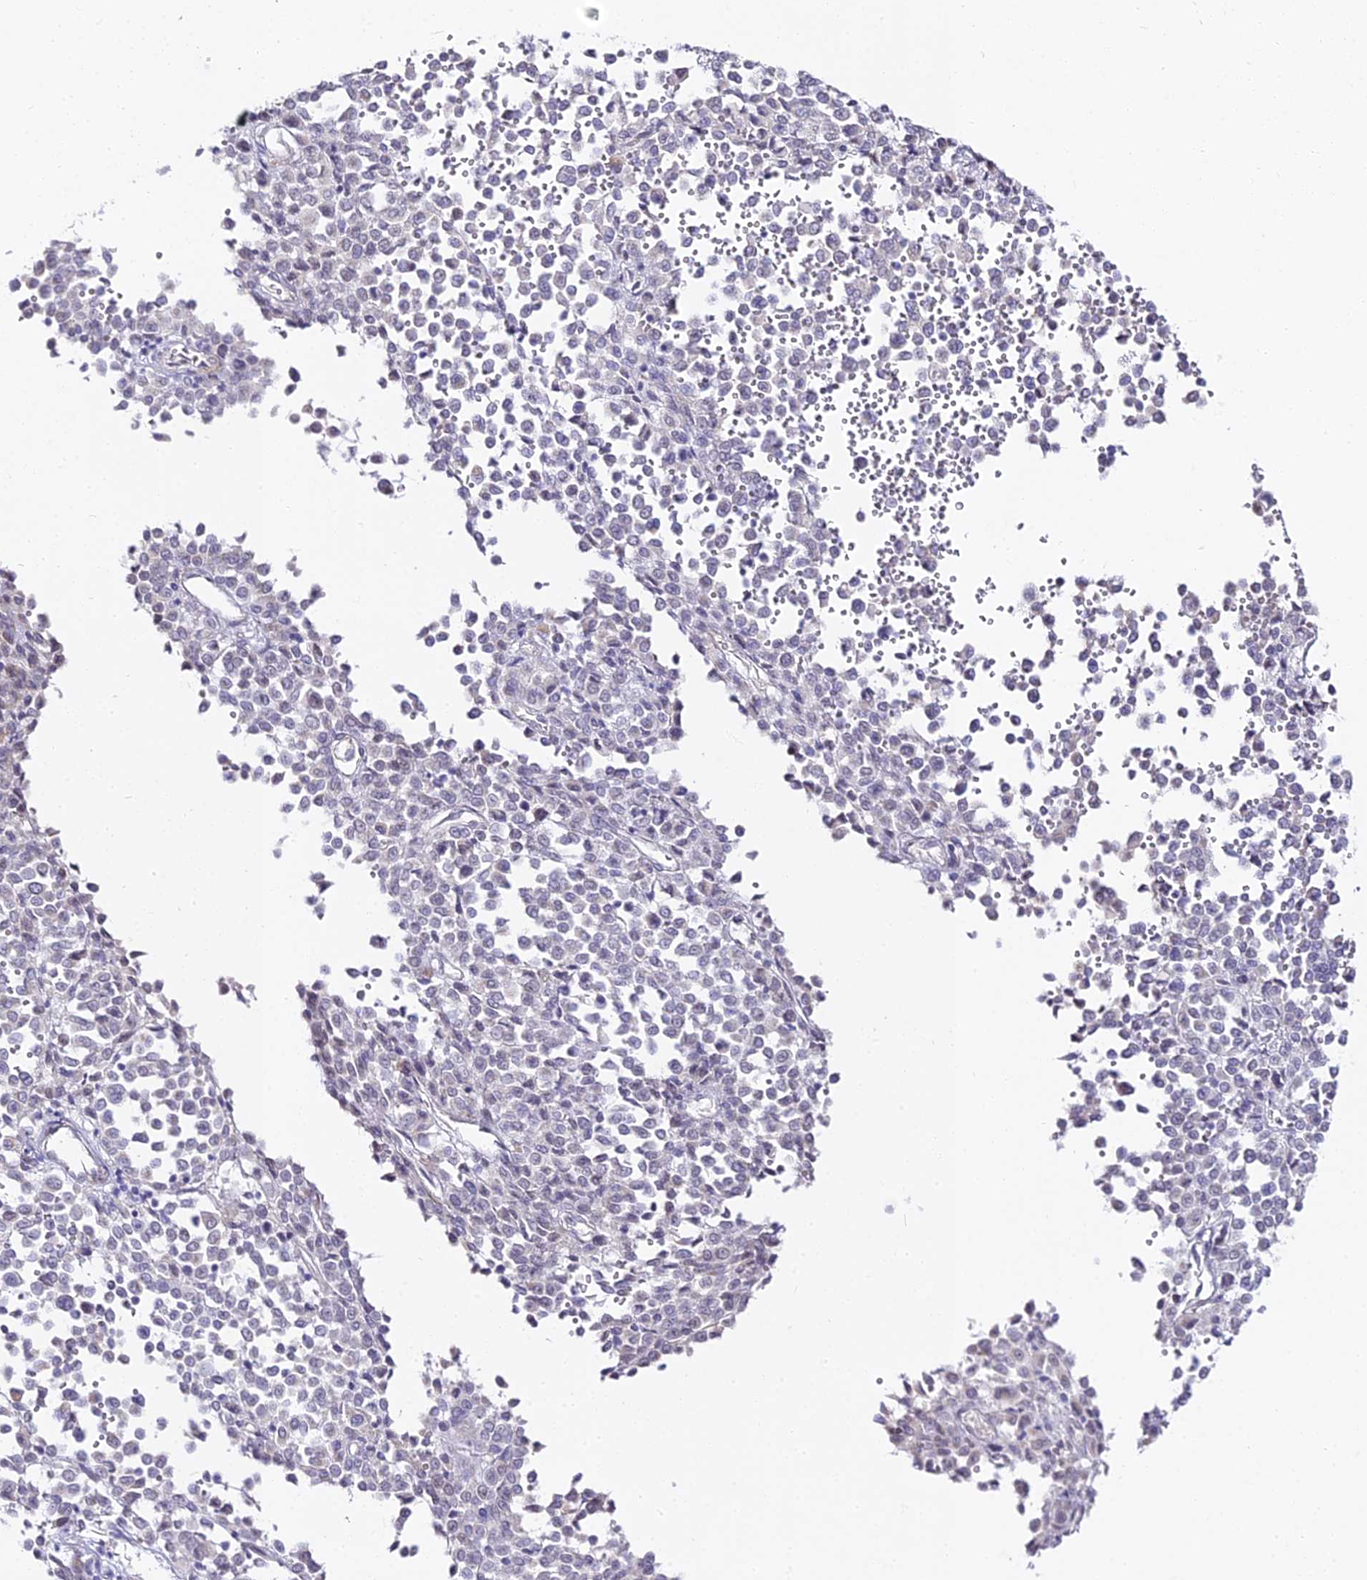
{"staining": {"intensity": "negative", "quantity": "none", "location": "none"}, "tissue": "melanoma", "cell_type": "Tumor cells", "image_type": "cancer", "snomed": [{"axis": "morphology", "description": "Malignant melanoma, Metastatic site"}, {"axis": "topography", "description": "Pancreas"}], "caption": "Immunohistochemical staining of human melanoma exhibits no significant positivity in tumor cells.", "gene": "ALPG", "patient": {"sex": "female", "age": 30}}